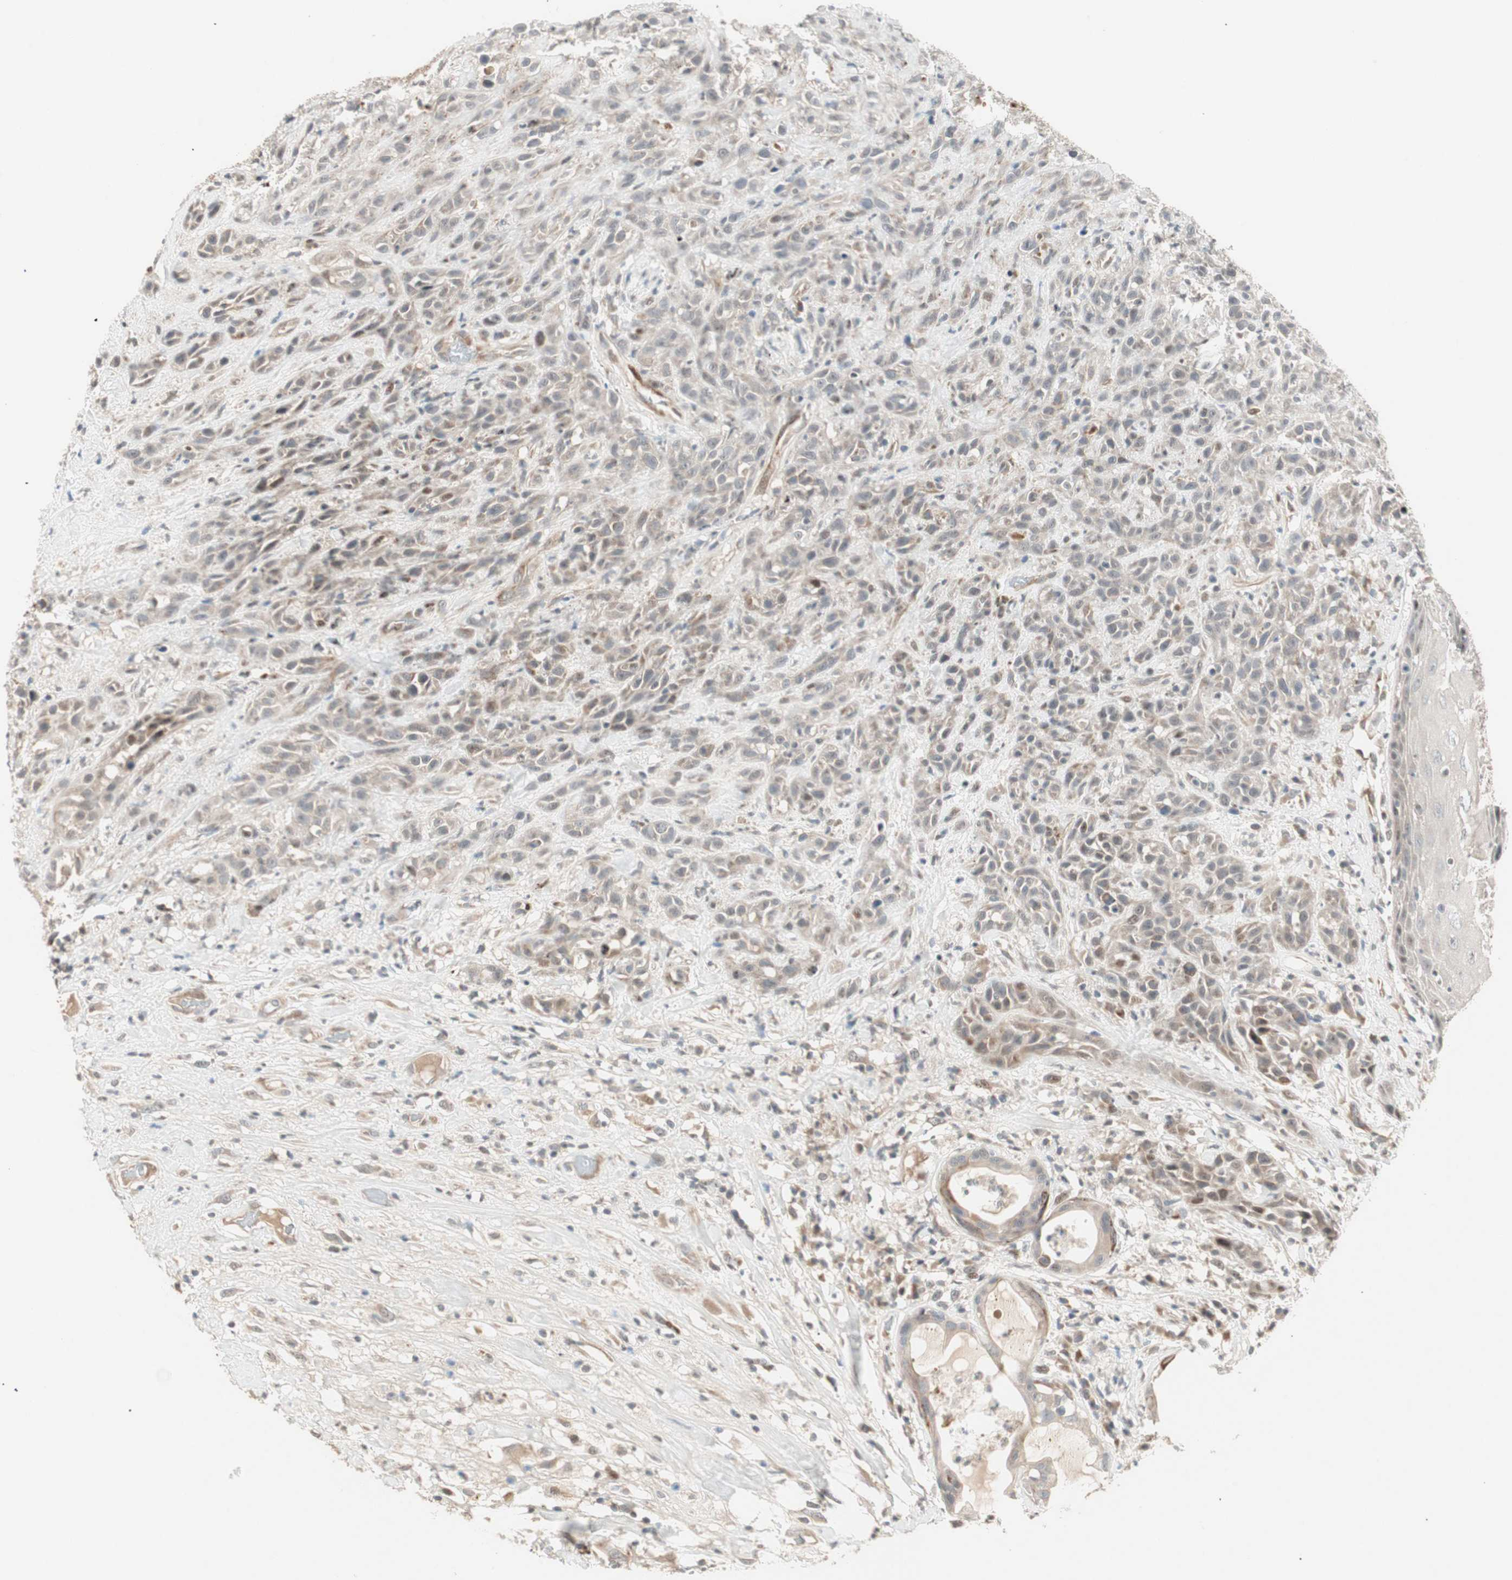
{"staining": {"intensity": "weak", "quantity": "25%-75%", "location": "cytoplasmic/membranous"}, "tissue": "head and neck cancer", "cell_type": "Tumor cells", "image_type": "cancer", "snomed": [{"axis": "morphology", "description": "Normal tissue, NOS"}, {"axis": "morphology", "description": "Squamous cell carcinoma, NOS"}, {"axis": "topography", "description": "Cartilage tissue"}, {"axis": "topography", "description": "Head-Neck"}], "caption": "Weak cytoplasmic/membranous positivity is present in approximately 25%-75% of tumor cells in squamous cell carcinoma (head and neck).", "gene": "ACSL5", "patient": {"sex": "male", "age": 62}}